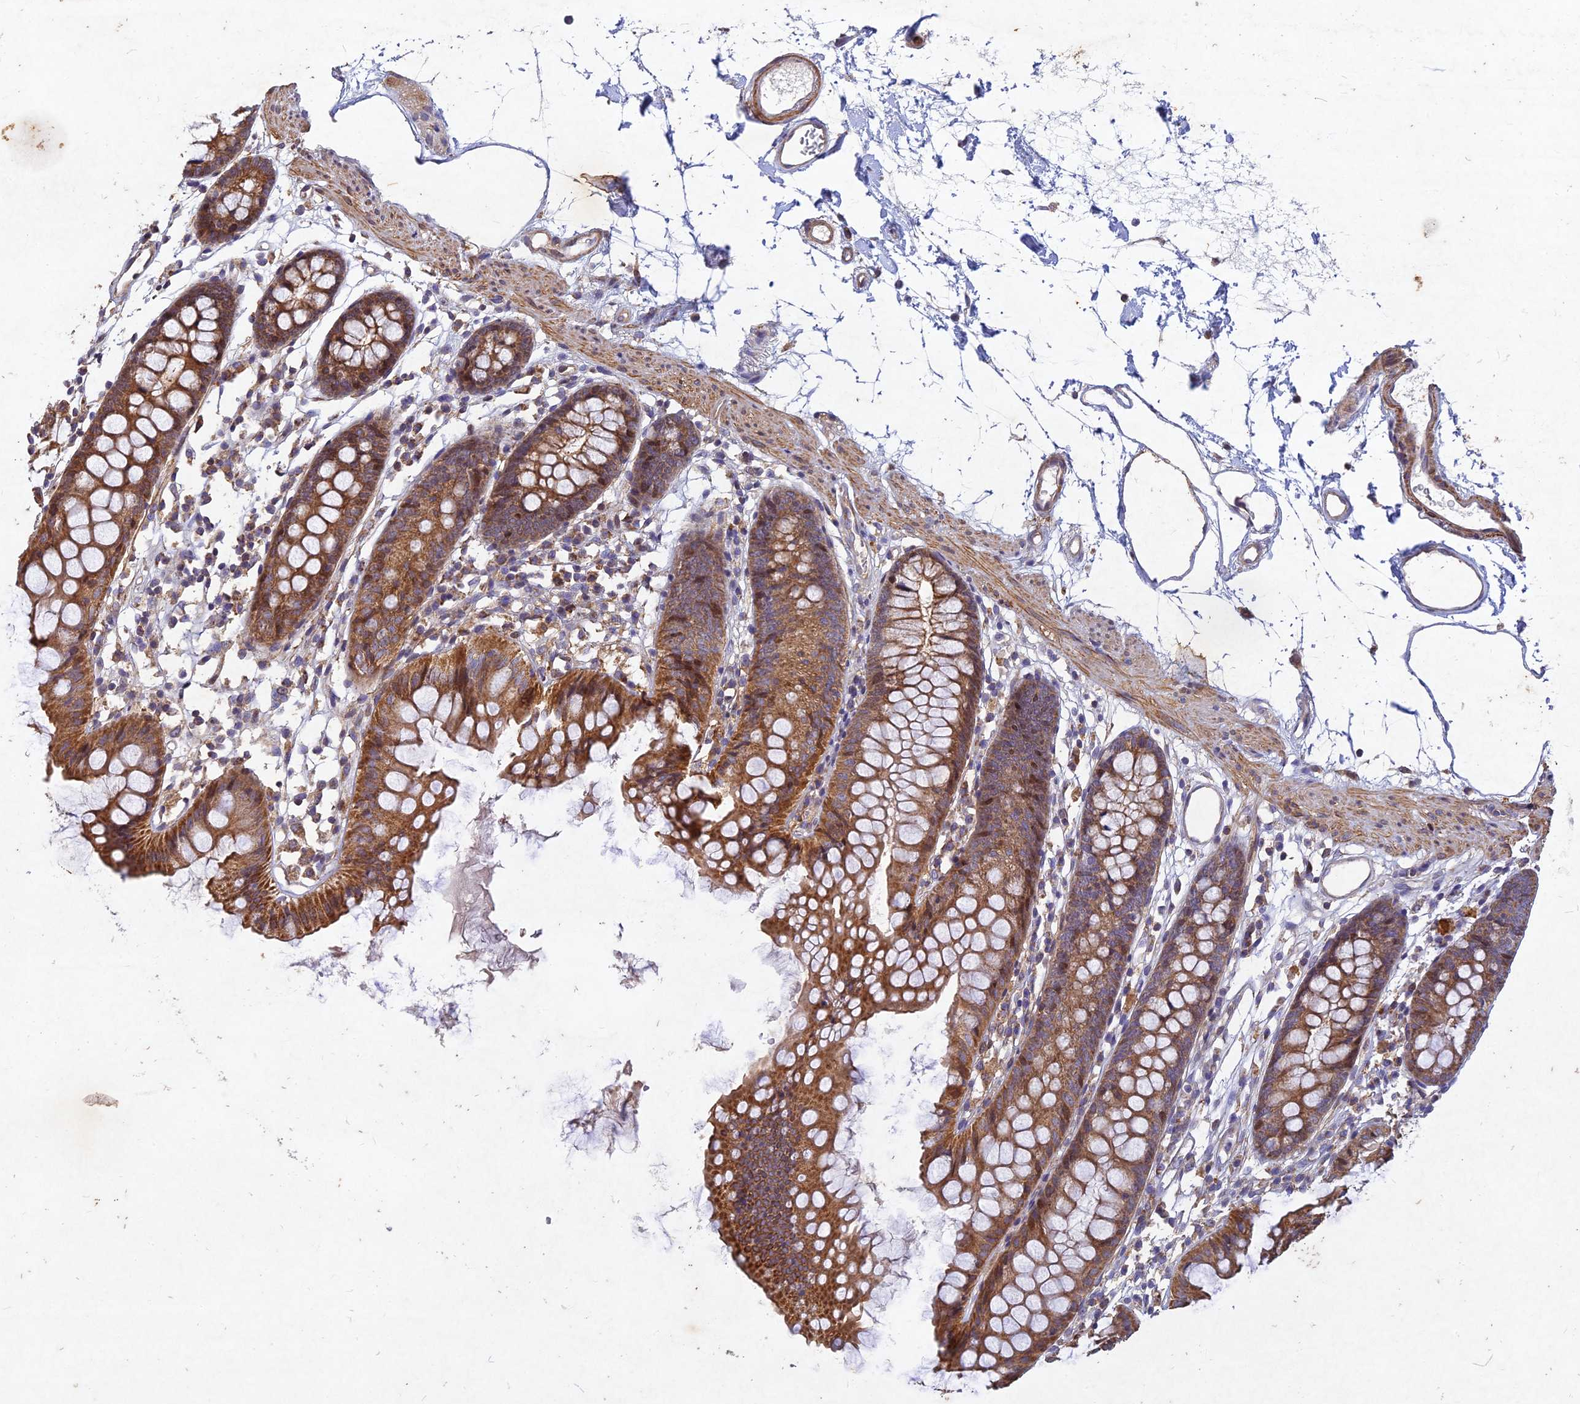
{"staining": {"intensity": "moderate", "quantity": ">75%", "location": "cytoplasmic/membranous"}, "tissue": "colon", "cell_type": "Endothelial cells", "image_type": "normal", "snomed": [{"axis": "morphology", "description": "Normal tissue, NOS"}, {"axis": "topography", "description": "Colon"}], "caption": "Immunohistochemistry (IHC) (DAB (3,3'-diaminobenzidine)) staining of benign colon demonstrates moderate cytoplasmic/membranous protein positivity in about >75% of endothelial cells. The staining was performed using DAB, with brown indicating positive protein expression. Nuclei are stained blue with hematoxylin.", "gene": "RELCH", "patient": {"sex": "female", "age": 84}}